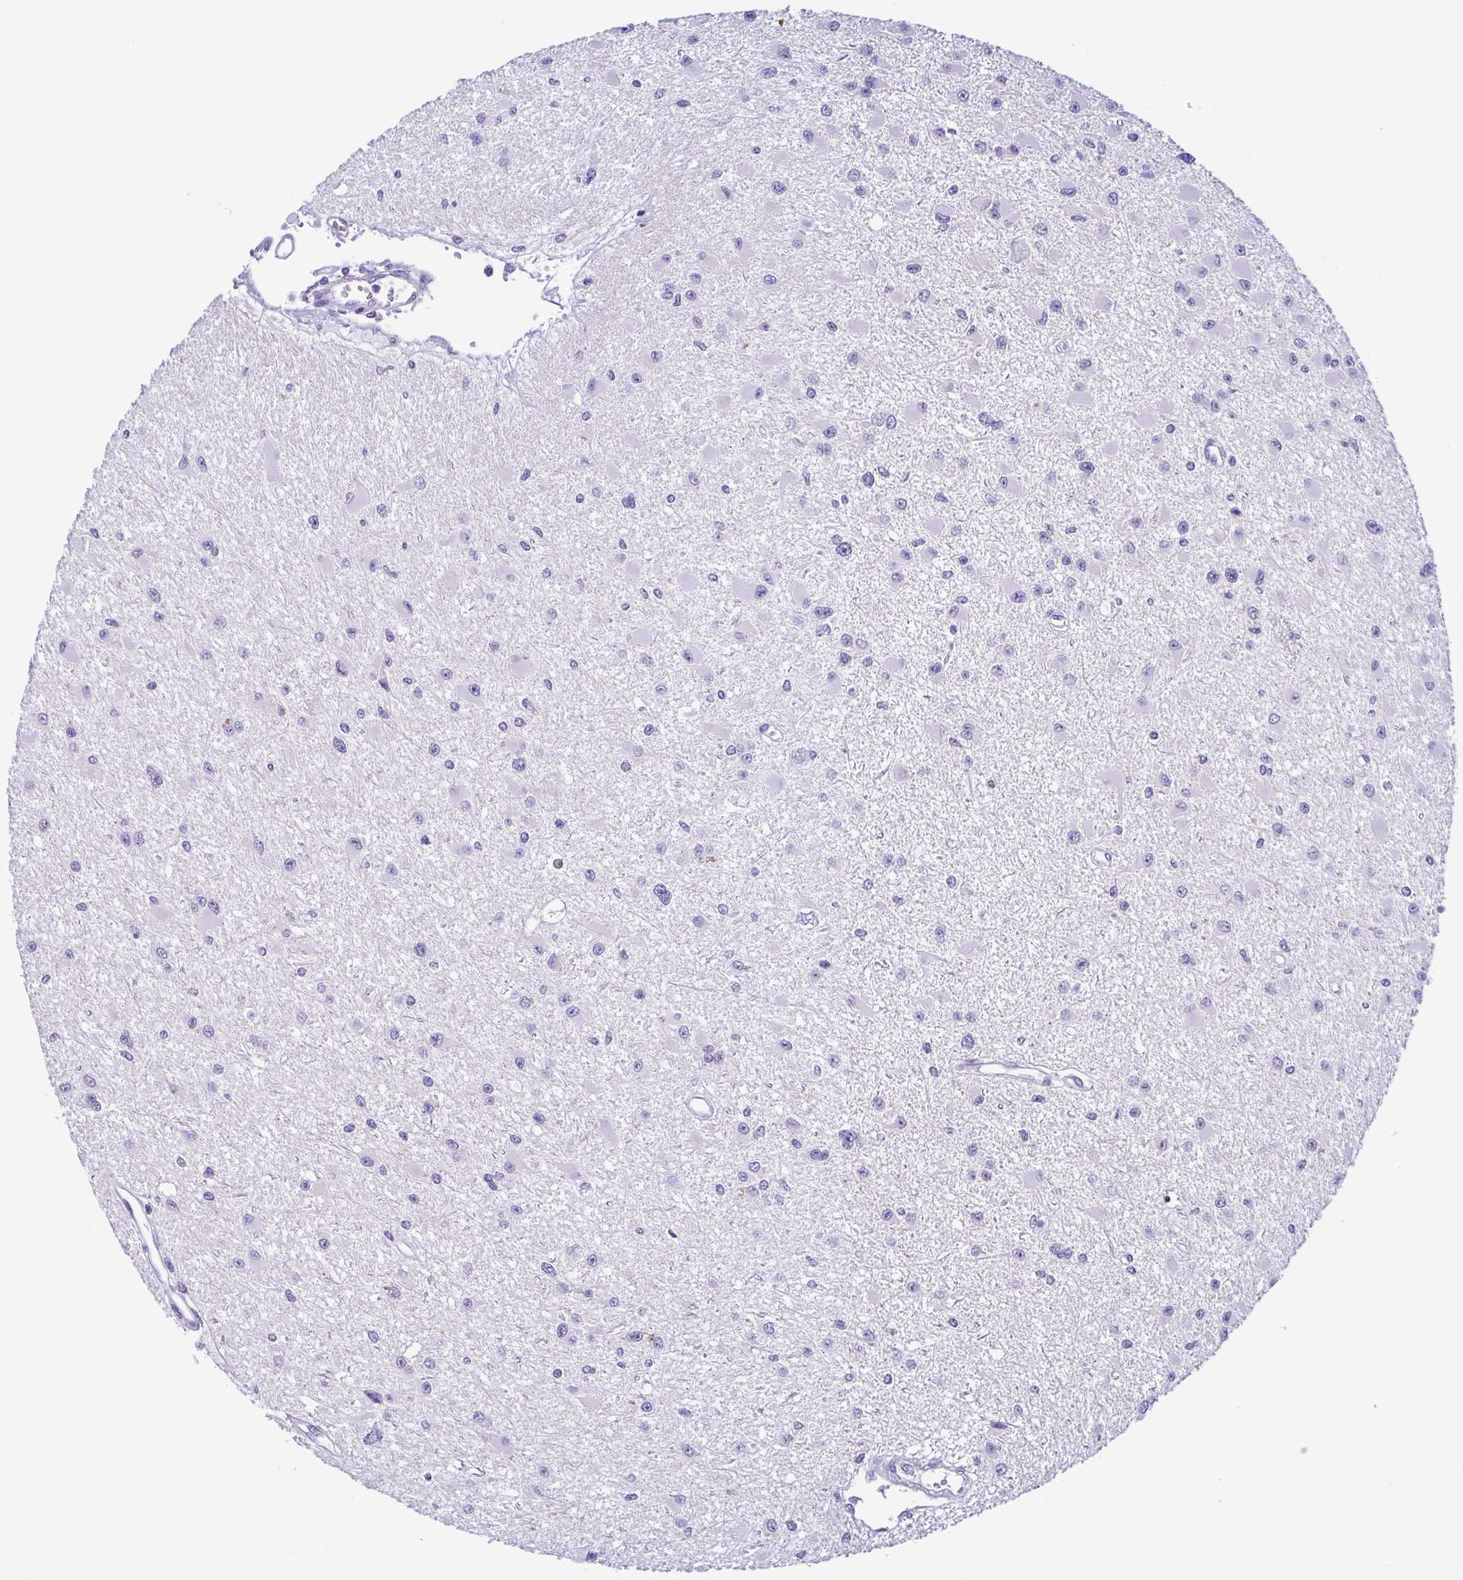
{"staining": {"intensity": "negative", "quantity": "none", "location": "none"}, "tissue": "glioma", "cell_type": "Tumor cells", "image_type": "cancer", "snomed": [{"axis": "morphology", "description": "Glioma, malignant, High grade"}, {"axis": "topography", "description": "Brain"}], "caption": "This is an immunohistochemistry photomicrograph of glioma. There is no expression in tumor cells.", "gene": "GPR182", "patient": {"sex": "male", "age": 54}}